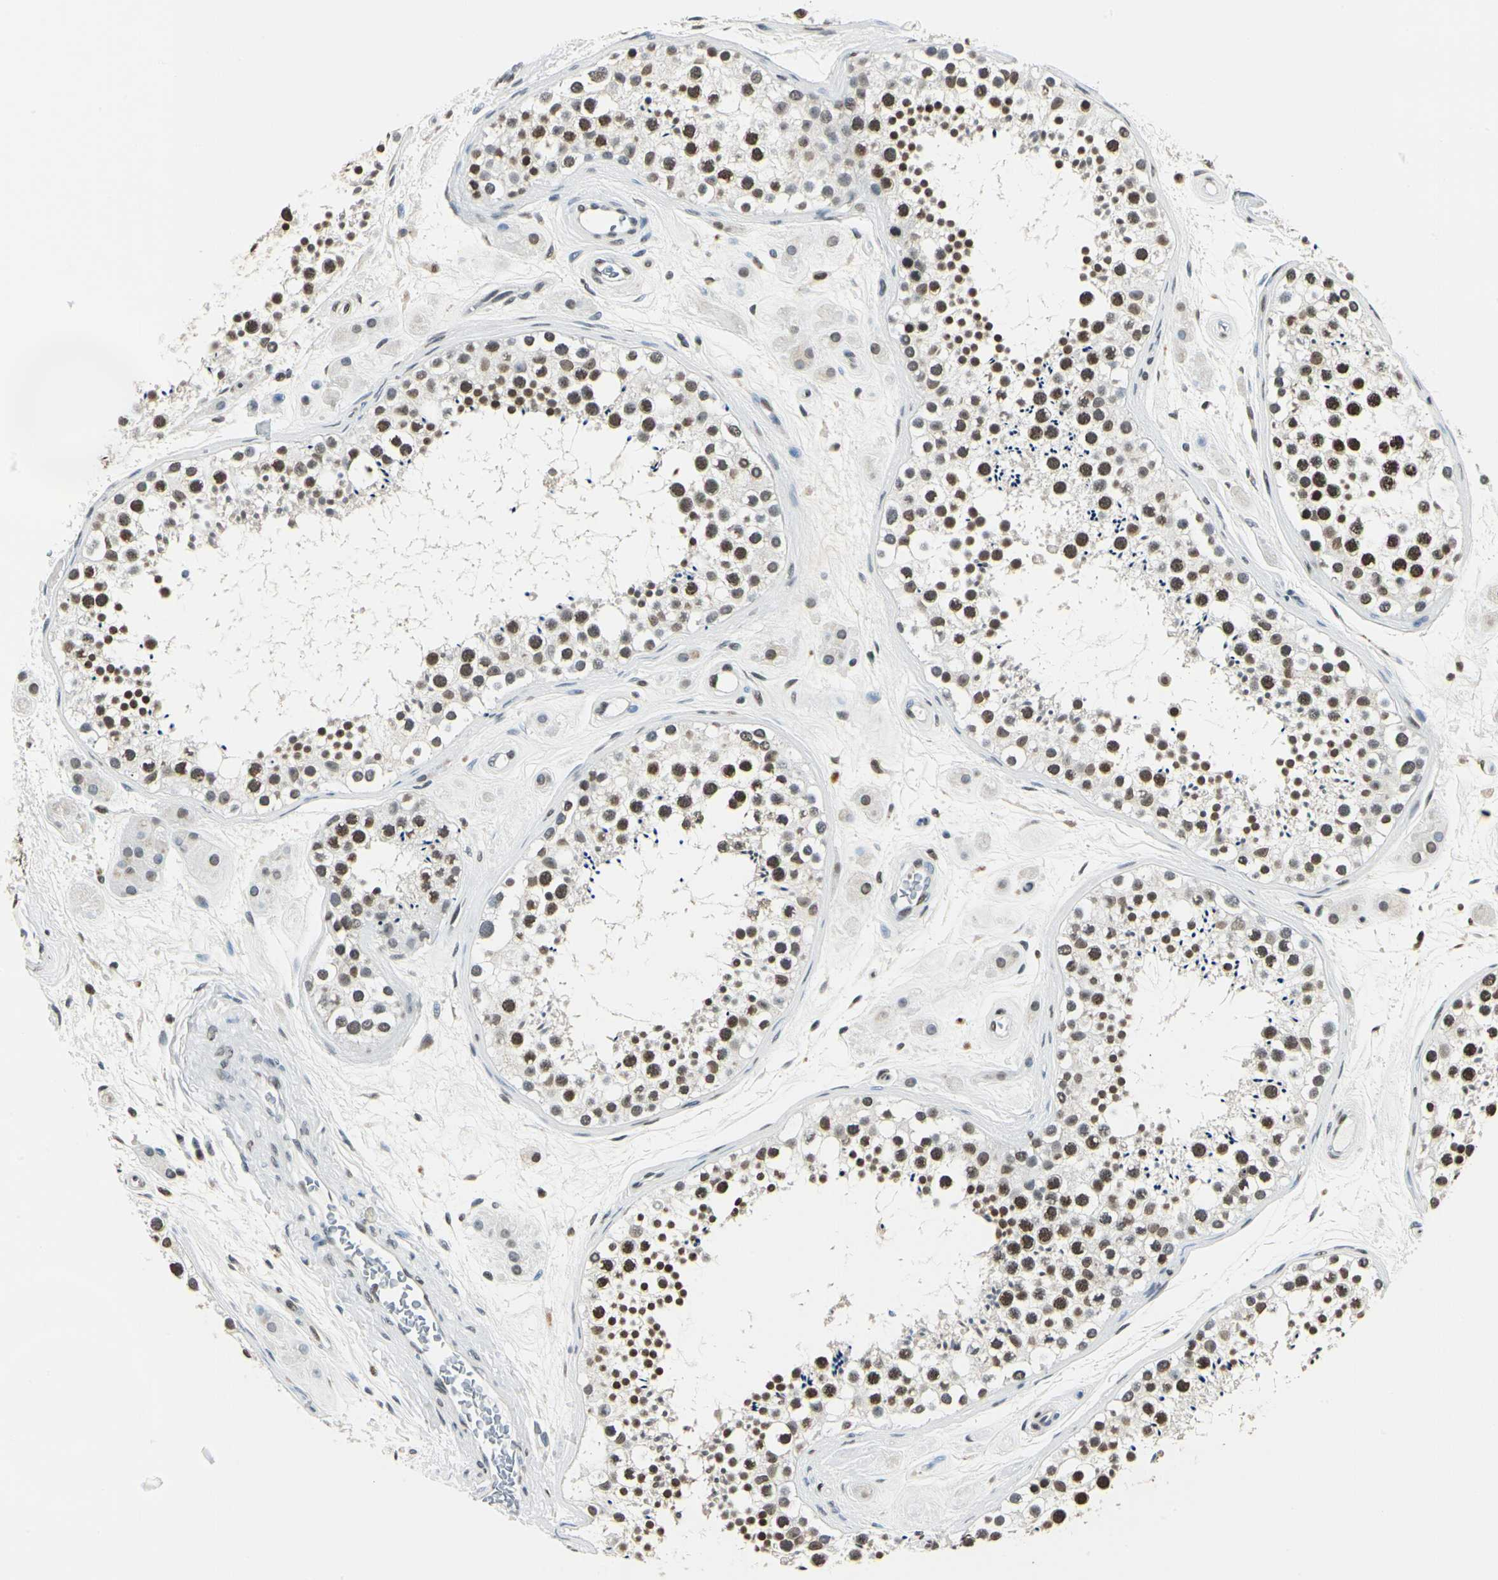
{"staining": {"intensity": "weak", "quantity": "25%-75%", "location": "cytoplasmic/membranous,nuclear"}, "tissue": "testis", "cell_type": "Cells in seminiferous ducts", "image_type": "normal", "snomed": [{"axis": "morphology", "description": "Normal tissue, NOS"}, {"axis": "topography", "description": "Testis"}], "caption": "Immunohistochemistry histopathology image of benign testis stained for a protein (brown), which exhibits low levels of weak cytoplasmic/membranous,nuclear positivity in approximately 25%-75% of cells in seminiferous ducts.", "gene": "FANCG", "patient": {"sex": "male", "age": 38}}